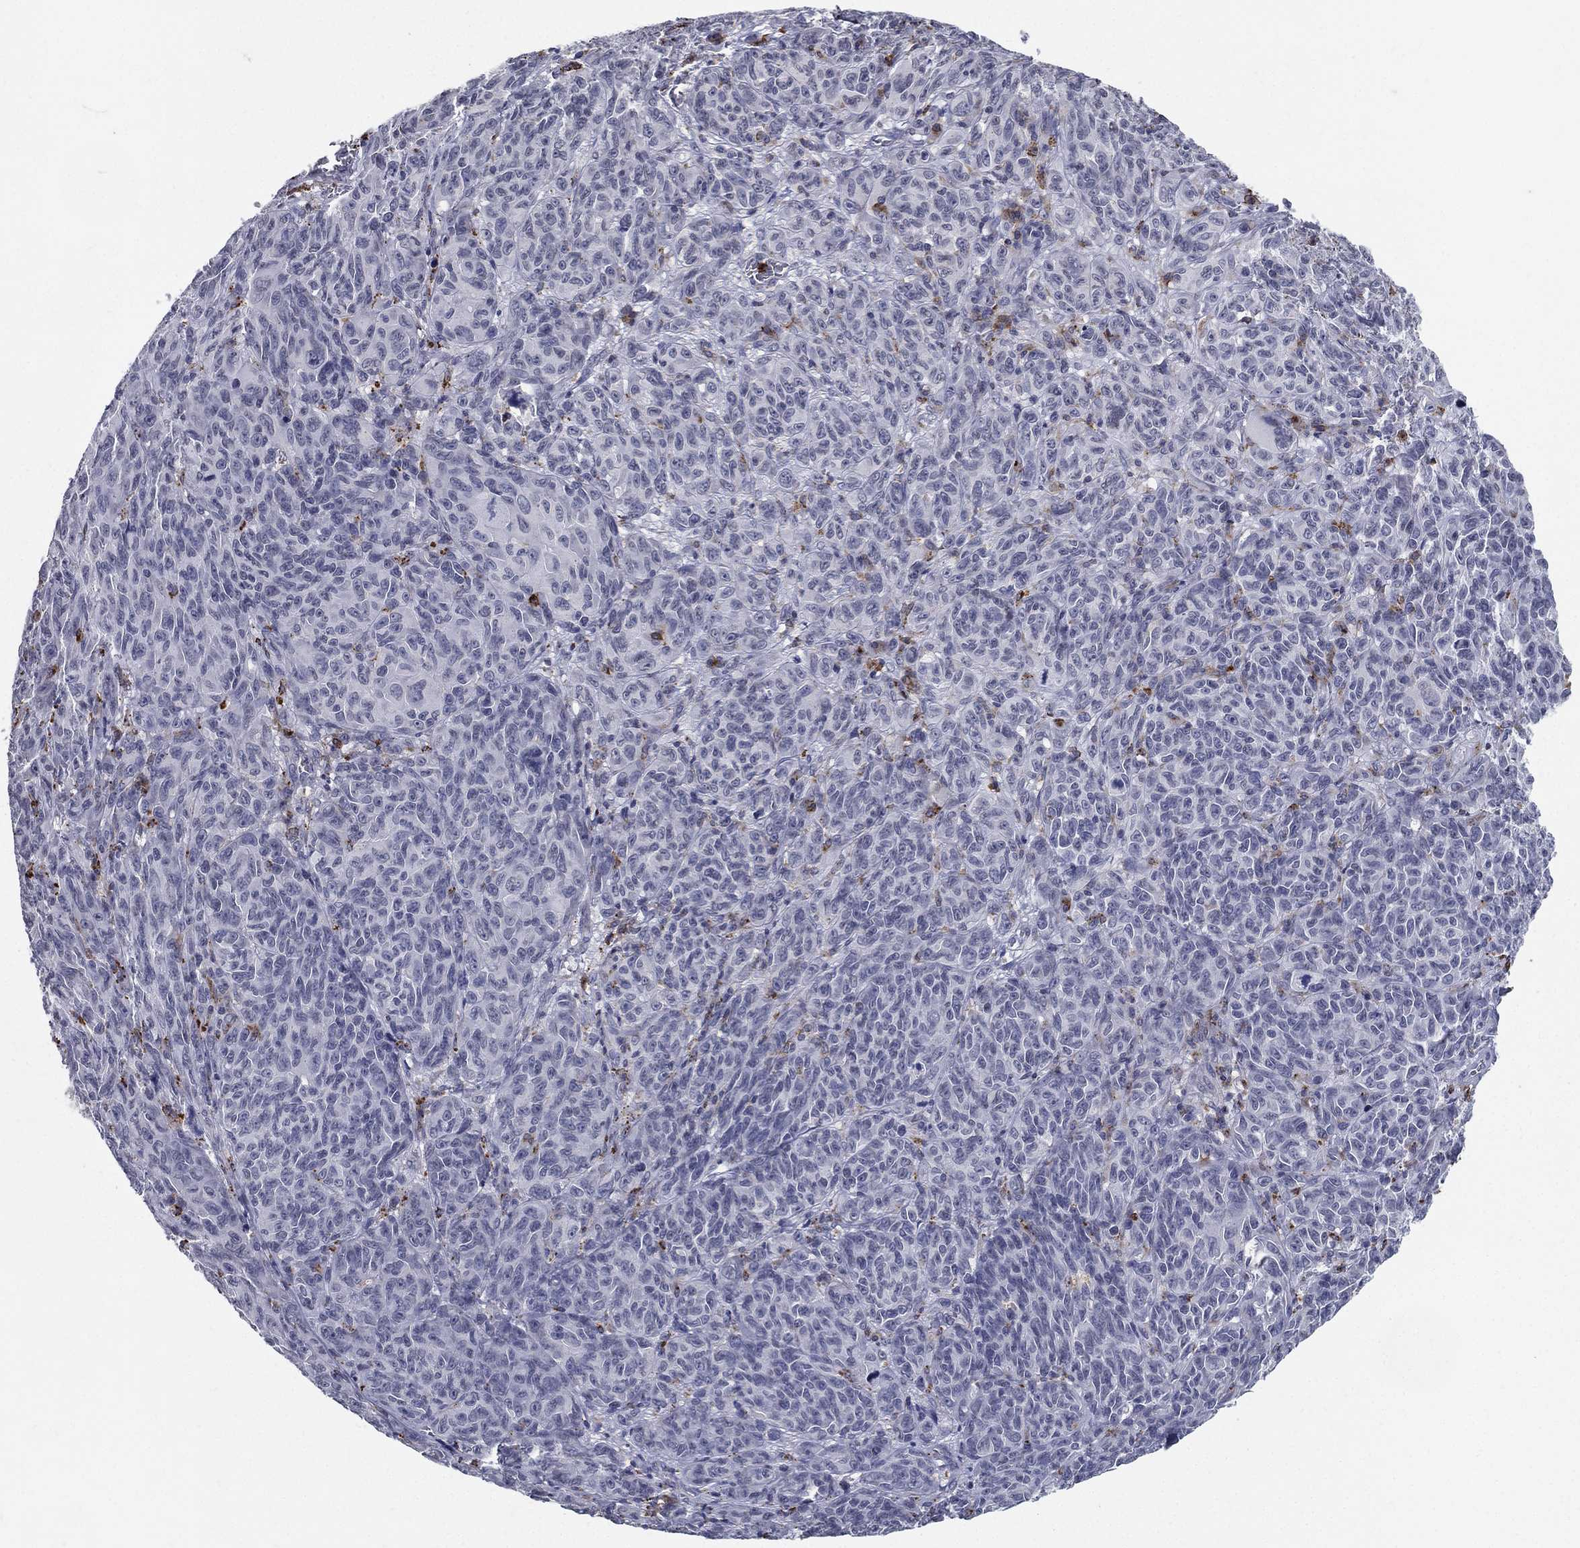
{"staining": {"intensity": "strong", "quantity": "<25%", "location": "cytoplasmic/membranous"}, "tissue": "melanoma", "cell_type": "Tumor cells", "image_type": "cancer", "snomed": [{"axis": "morphology", "description": "Malignant melanoma, NOS"}, {"axis": "topography", "description": "Vulva, labia, clitoris and Bartholin´s gland, NO"}], "caption": "Melanoma stained for a protein (brown) exhibits strong cytoplasmic/membranous positive expression in about <25% of tumor cells.", "gene": "EVI2B", "patient": {"sex": "female", "age": 75}}